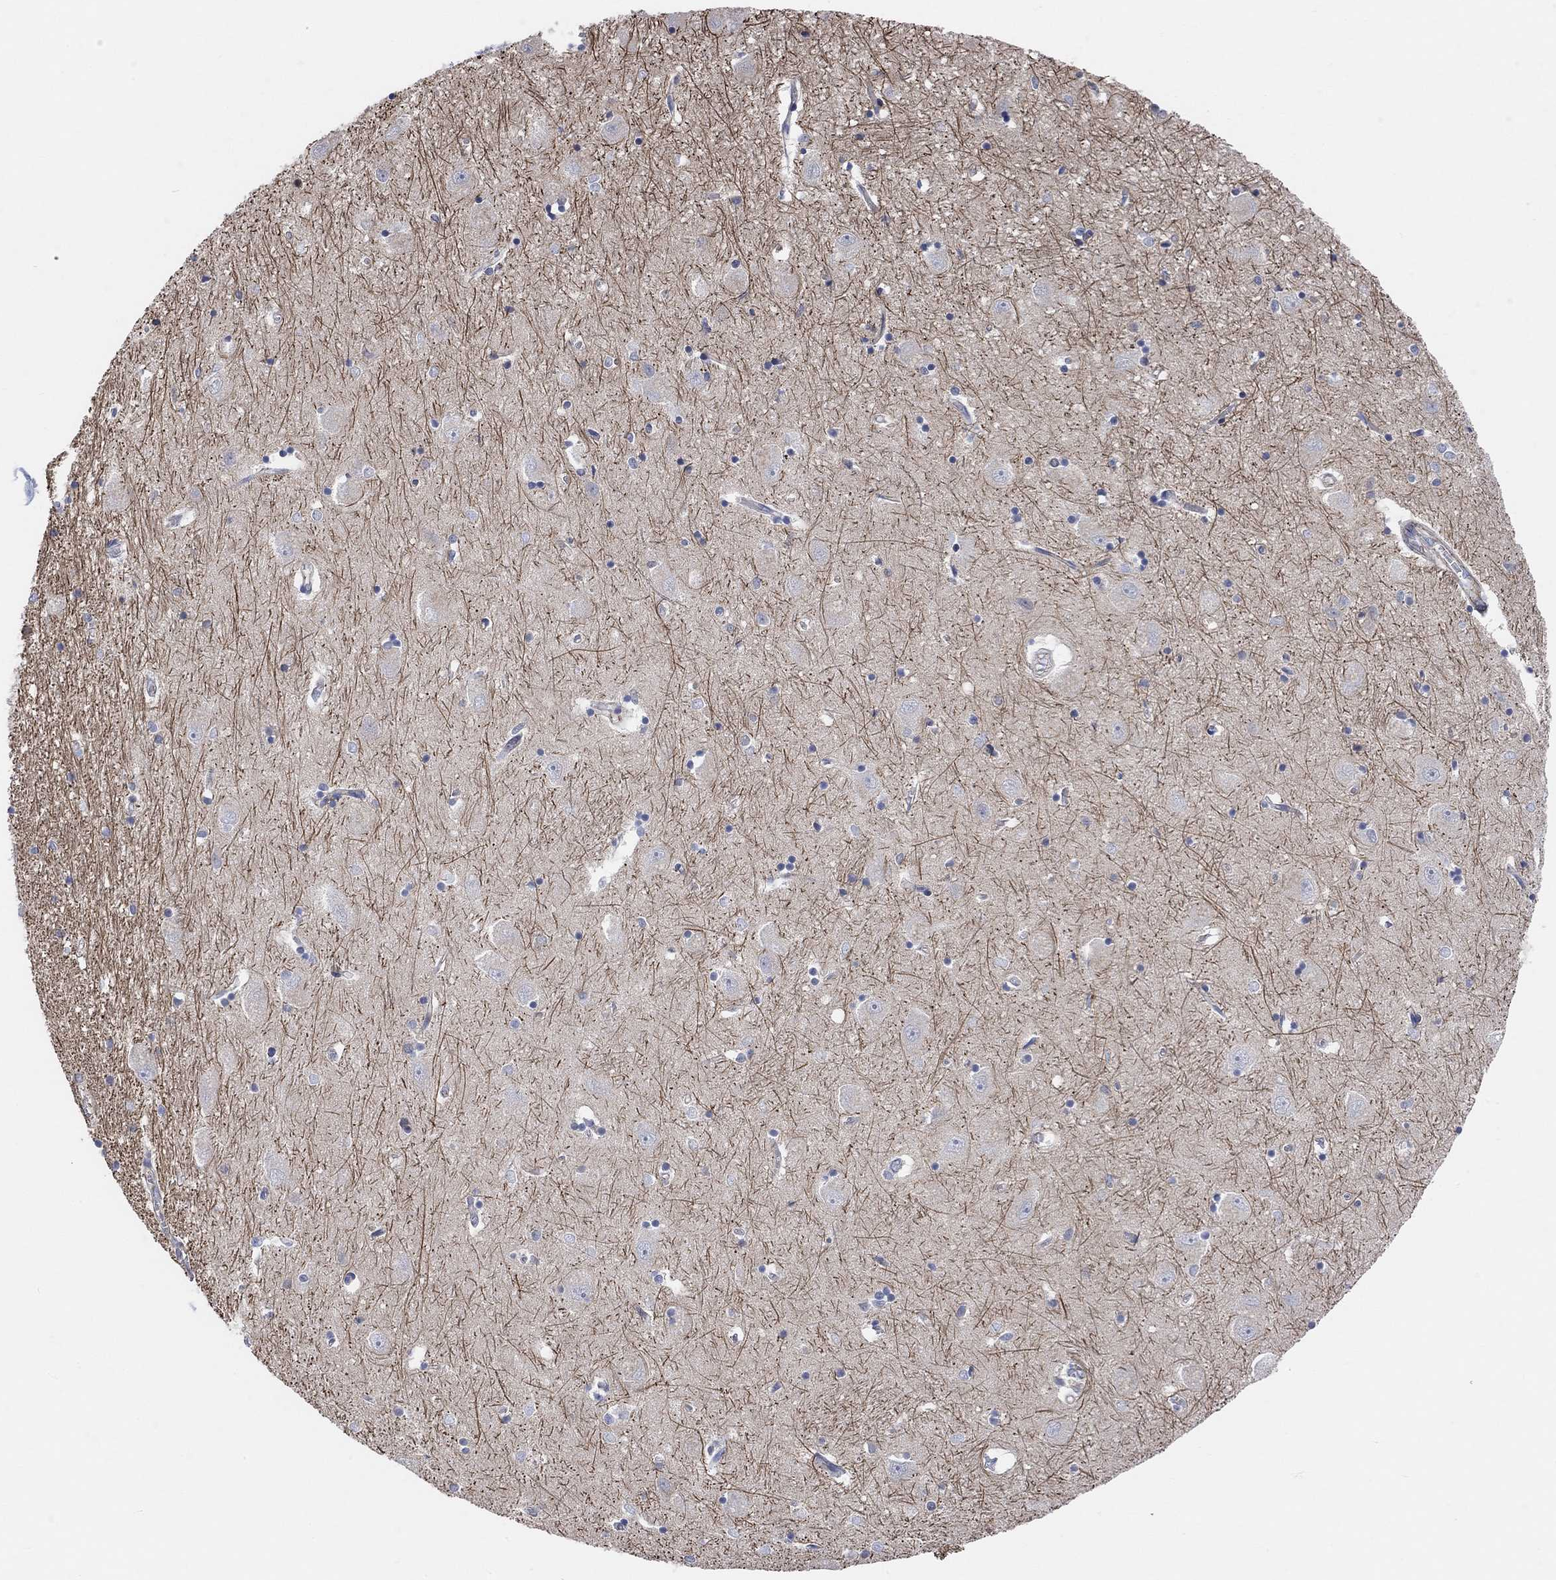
{"staining": {"intensity": "negative", "quantity": "none", "location": "none"}, "tissue": "caudate", "cell_type": "Glial cells", "image_type": "normal", "snomed": [{"axis": "morphology", "description": "Normal tissue, NOS"}, {"axis": "topography", "description": "Lateral ventricle wall"}], "caption": "The histopathology image exhibits no staining of glial cells in normal caudate.", "gene": "HCRTR1", "patient": {"sex": "male", "age": 54}}